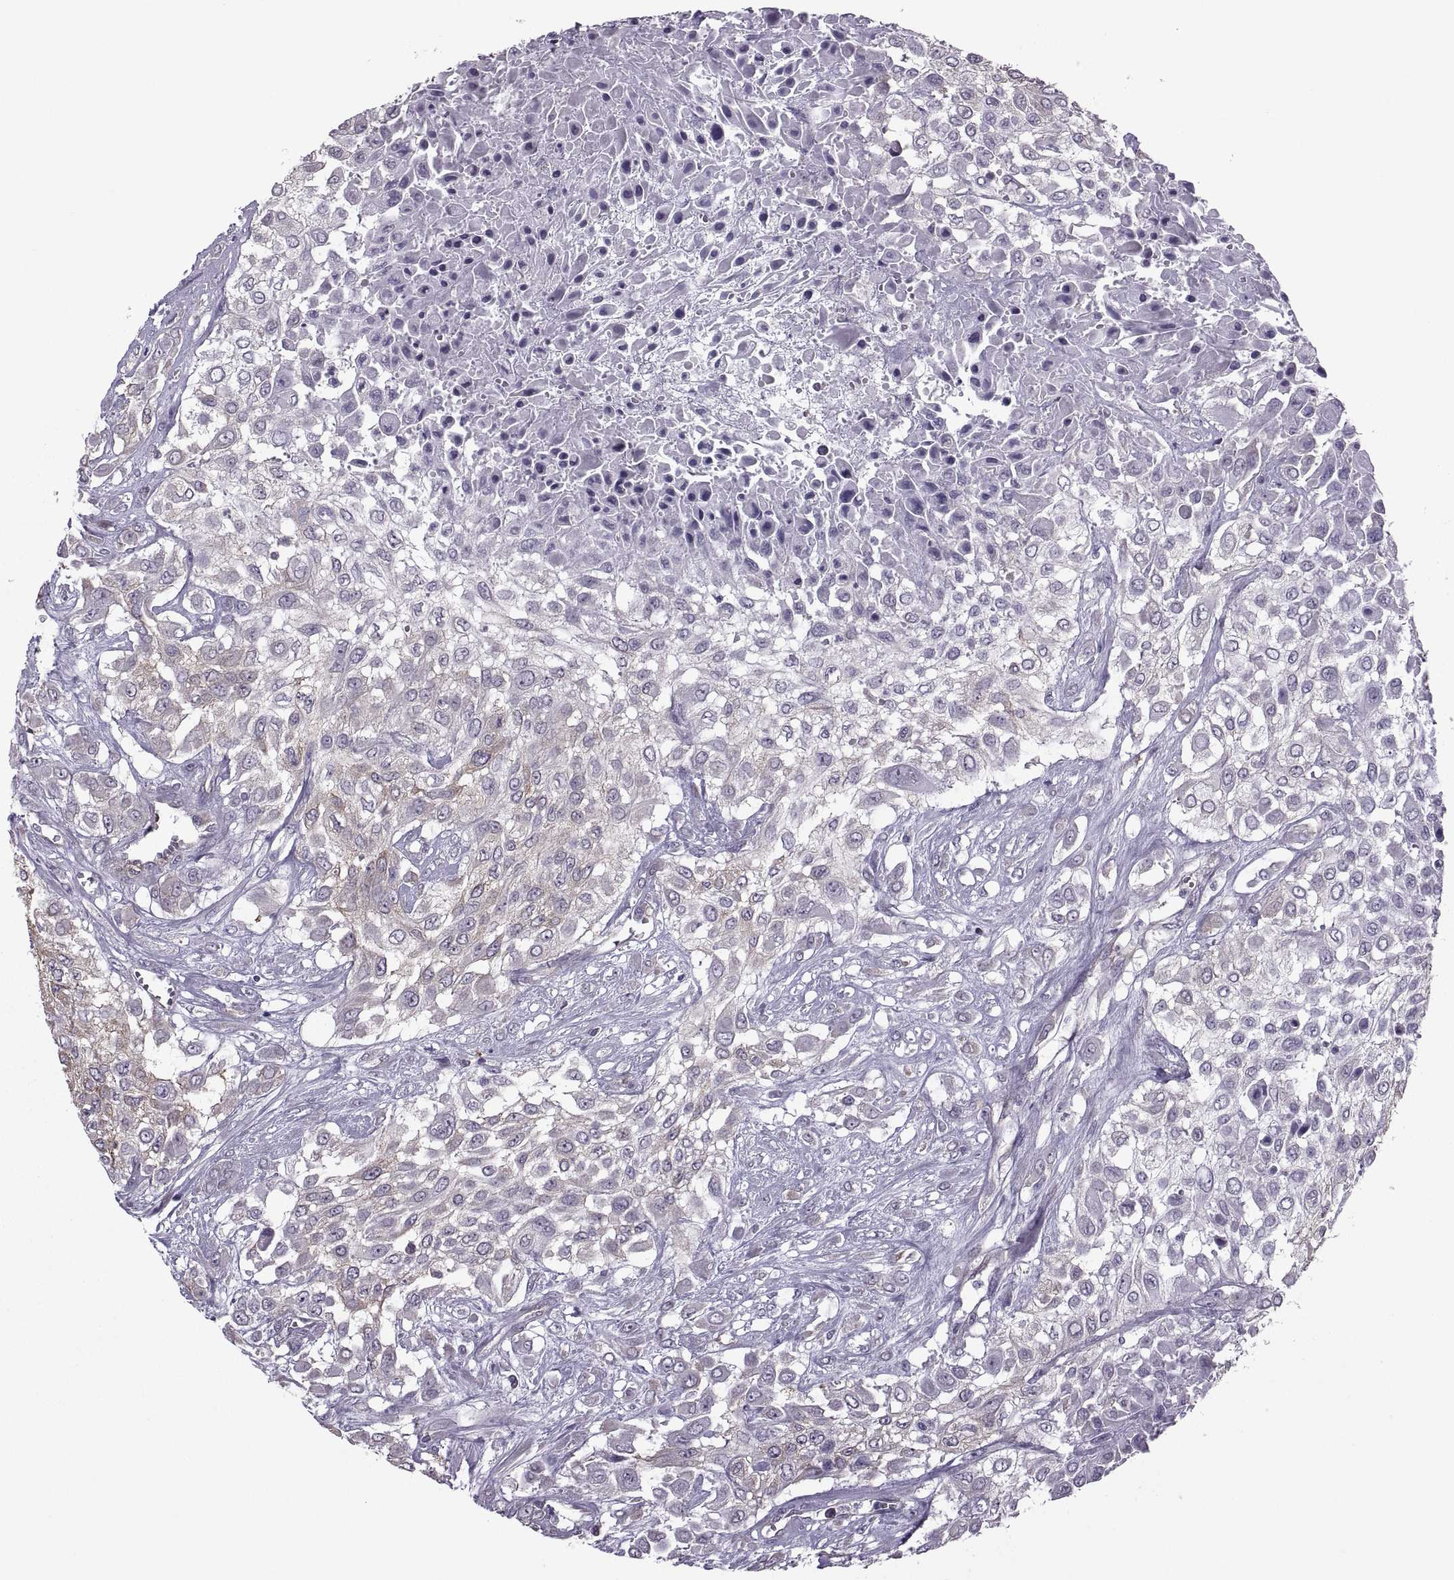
{"staining": {"intensity": "moderate", "quantity": "25%-75%", "location": "cytoplasmic/membranous"}, "tissue": "urothelial cancer", "cell_type": "Tumor cells", "image_type": "cancer", "snomed": [{"axis": "morphology", "description": "Urothelial carcinoma, High grade"}, {"axis": "topography", "description": "Urinary bladder"}], "caption": "There is medium levels of moderate cytoplasmic/membranous expression in tumor cells of urothelial cancer, as demonstrated by immunohistochemical staining (brown color).", "gene": "PABPC1", "patient": {"sex": "male", "age": 57}}